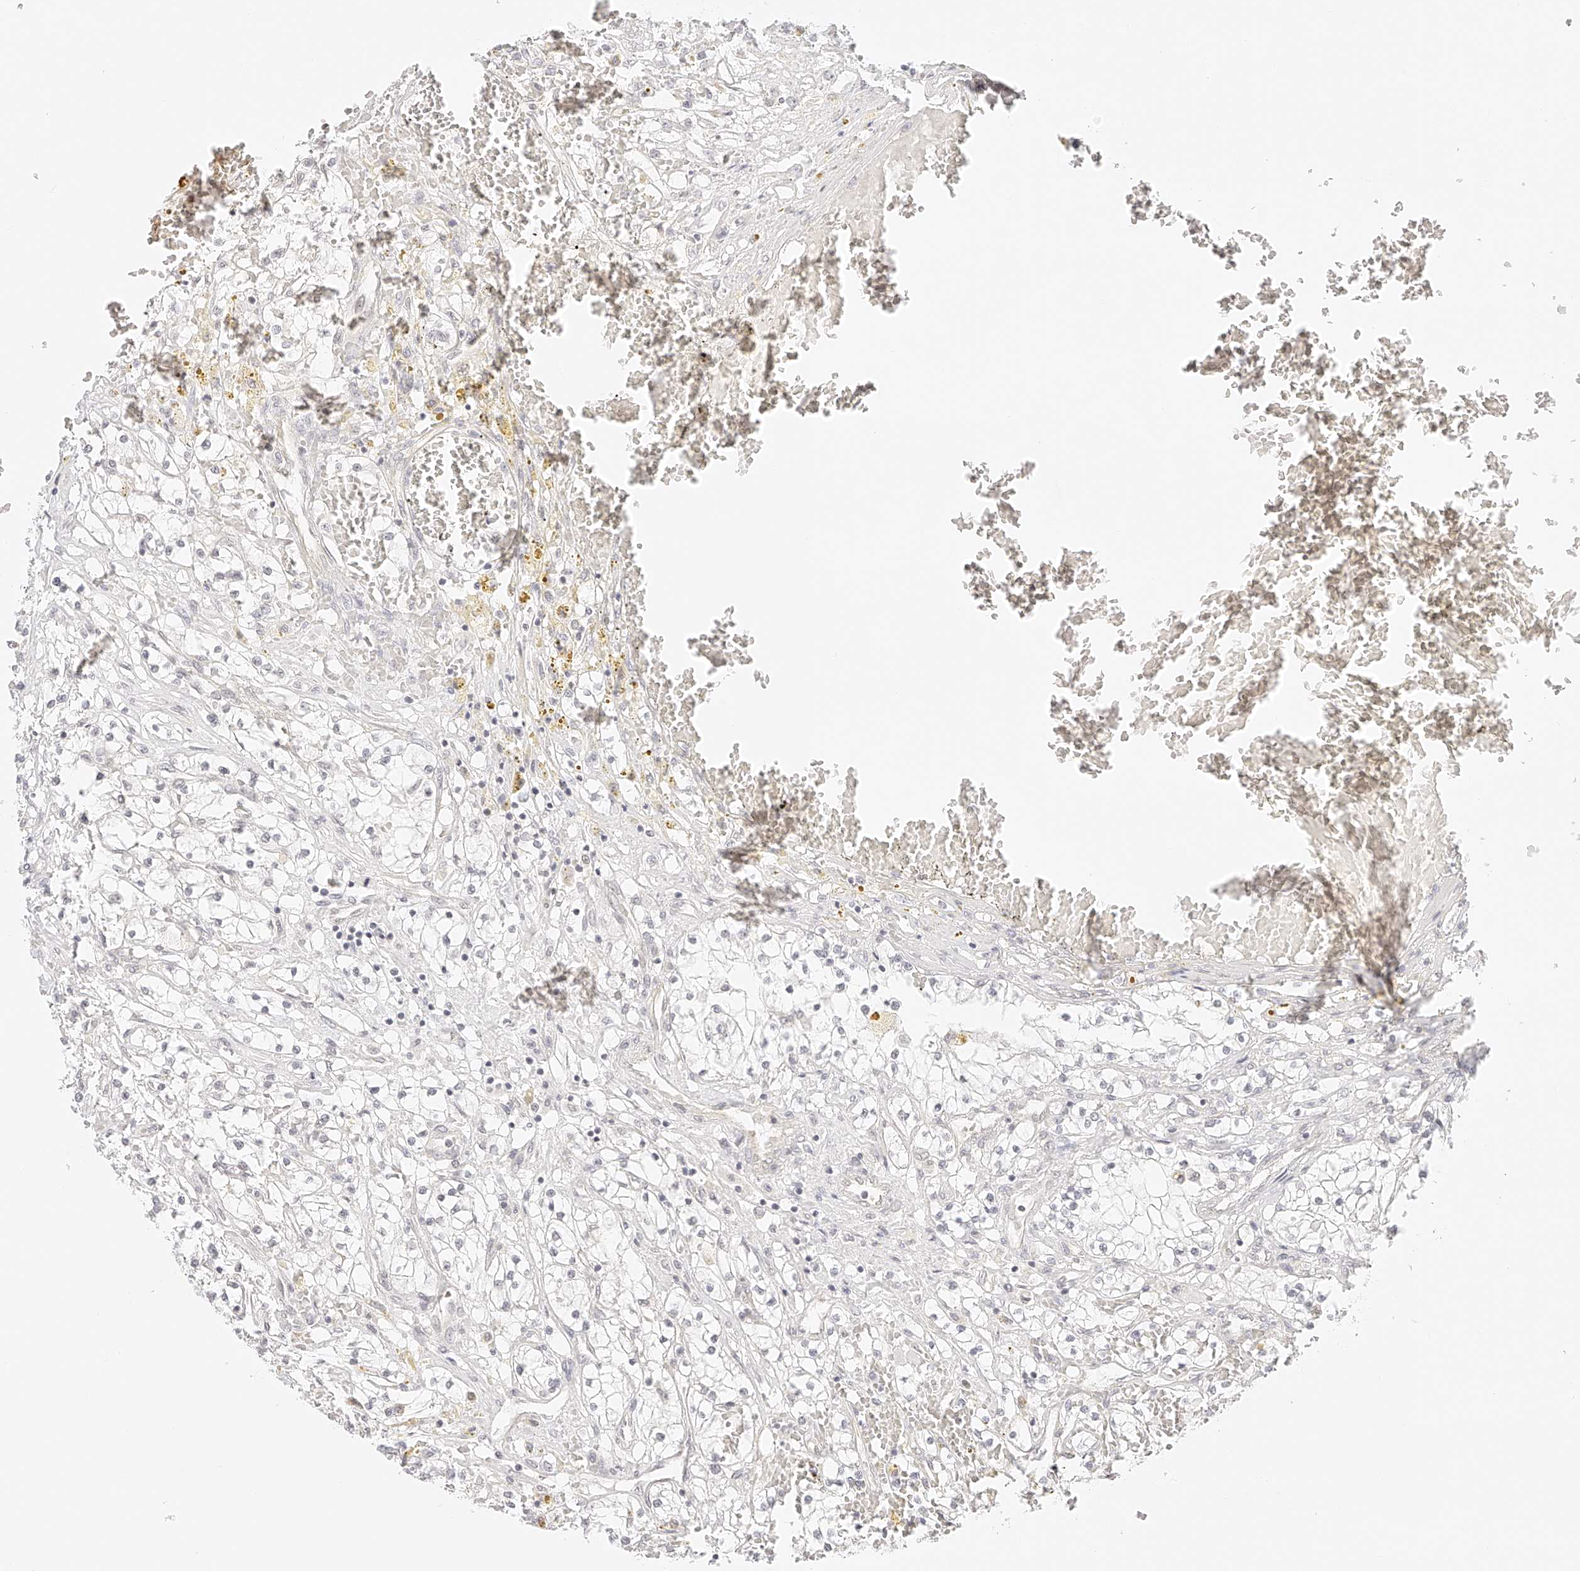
{"staining": {"intensity": "weak", "quantity": "<25%", "location": "cytoplasmic/membranous"}, "tissue": "renal cancer", "cell_type": "Tumor cells", "image_type": "cancer", "snomed": [{"axis": "morphology", "description": "Normal tissue, NOS"}, {"axis": "morphology", "description": "Adenocarcinoma, NOS"}, {"axis": "topography", "description": "Kidney"}], "caption": "Renal cancer (adenocarcinoma) was stained to show a protein in brown. There is no significant expression in tumor cells.", "gene": "ZFP69", "patient": {"sex": "male", "age": 68}}